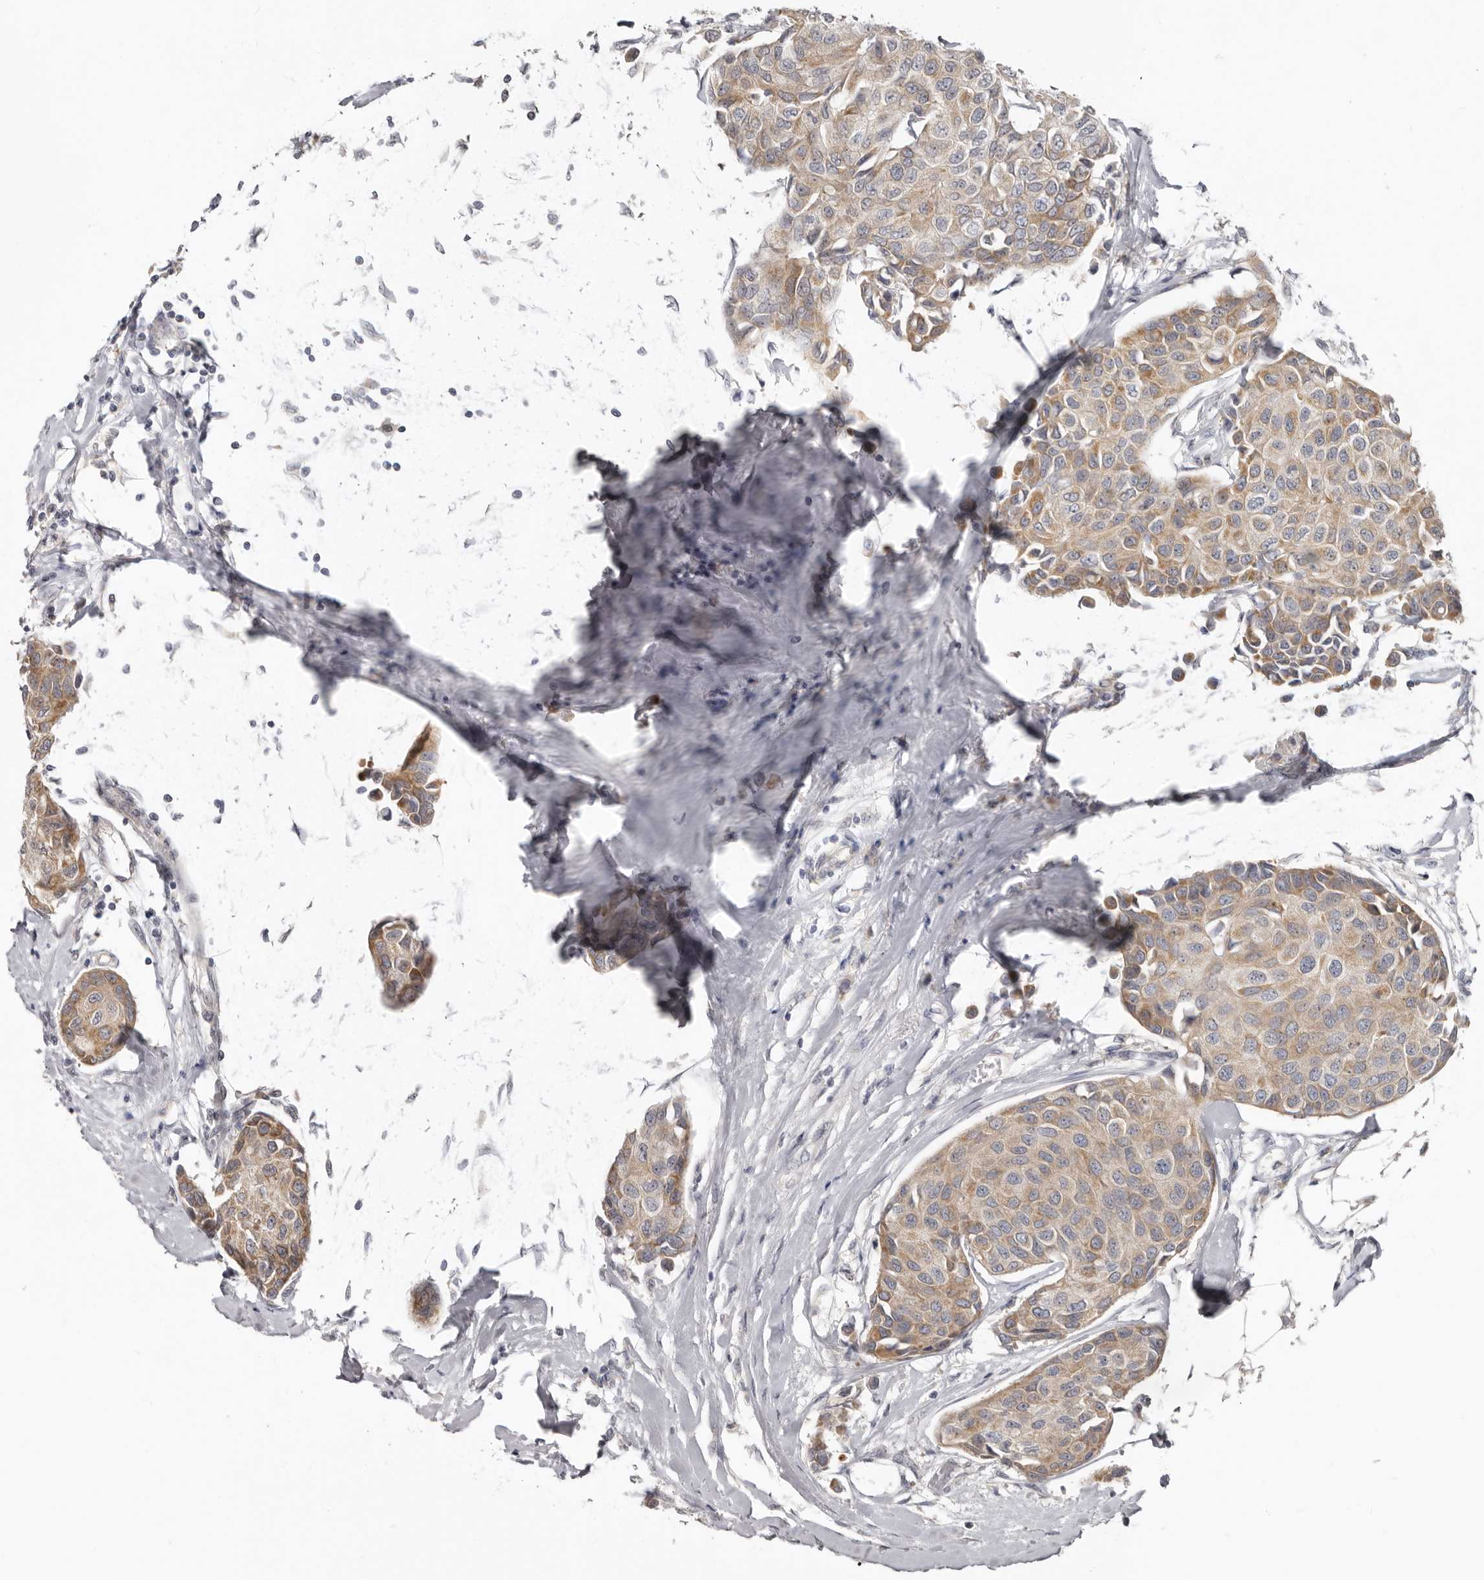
{"staining": {"intensity": "weak", "quantity": ">75%", "location": "cytoplasmic/membranous"}, "tissue": "breast cancer", "cell_type": "Tumor cells", "image_type": "cancer", "snomed": [{"axis": "morphology", "description": "Duct carcinoma"}, {"axis": "topography", "description": "Breast"}], "caption": "Immunohistochemical staining of human intraductal carcinoma (breast) displays low levels of weak cytoplasmic/membranous staining in approximately >75% of tumor cells.", "gene": "BAD", "patient": {"sex": "female", "age": 80}}